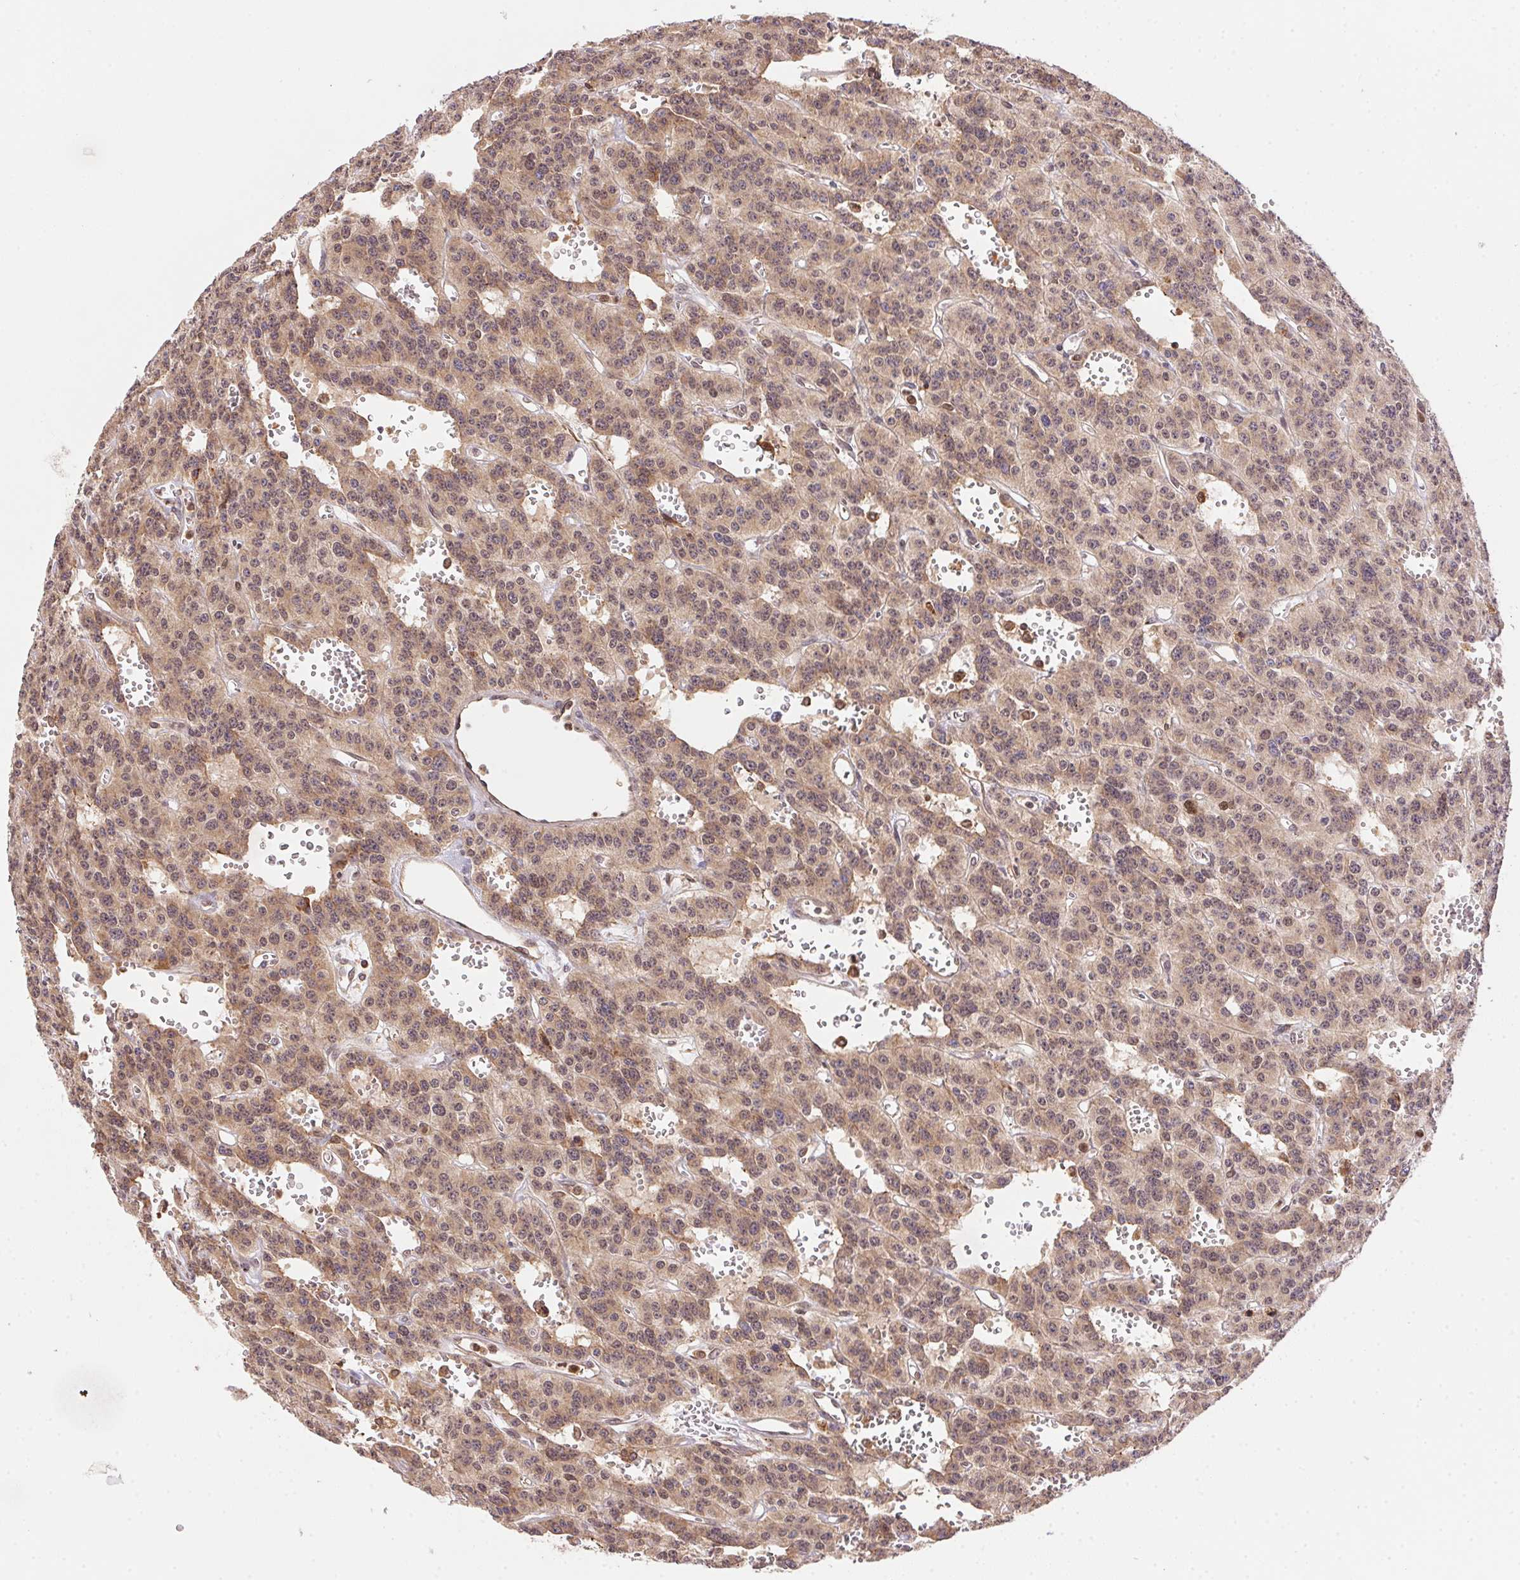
{"staining": {"intensity": "weak", "quantity": ">75%", "location": "cytoplasmic/membranous,nuclear"}, "tissue": "carcinoid", "cell_type": "Tumor cells", "image_type": "cancer", "snomed": [{"axis": "morphology", "description": "Carcinoid, malignant, NOS"}, {"axis": "topography", "description": "Lung"}], "caption": "The immunohistochemical stain highlights weak cytoplasmic/membranous and nuclear expression in tumor cells of malignant carcinoid tissue.", "gene": "MEX3D", "patient": {"sex": "female", "age": 71}}